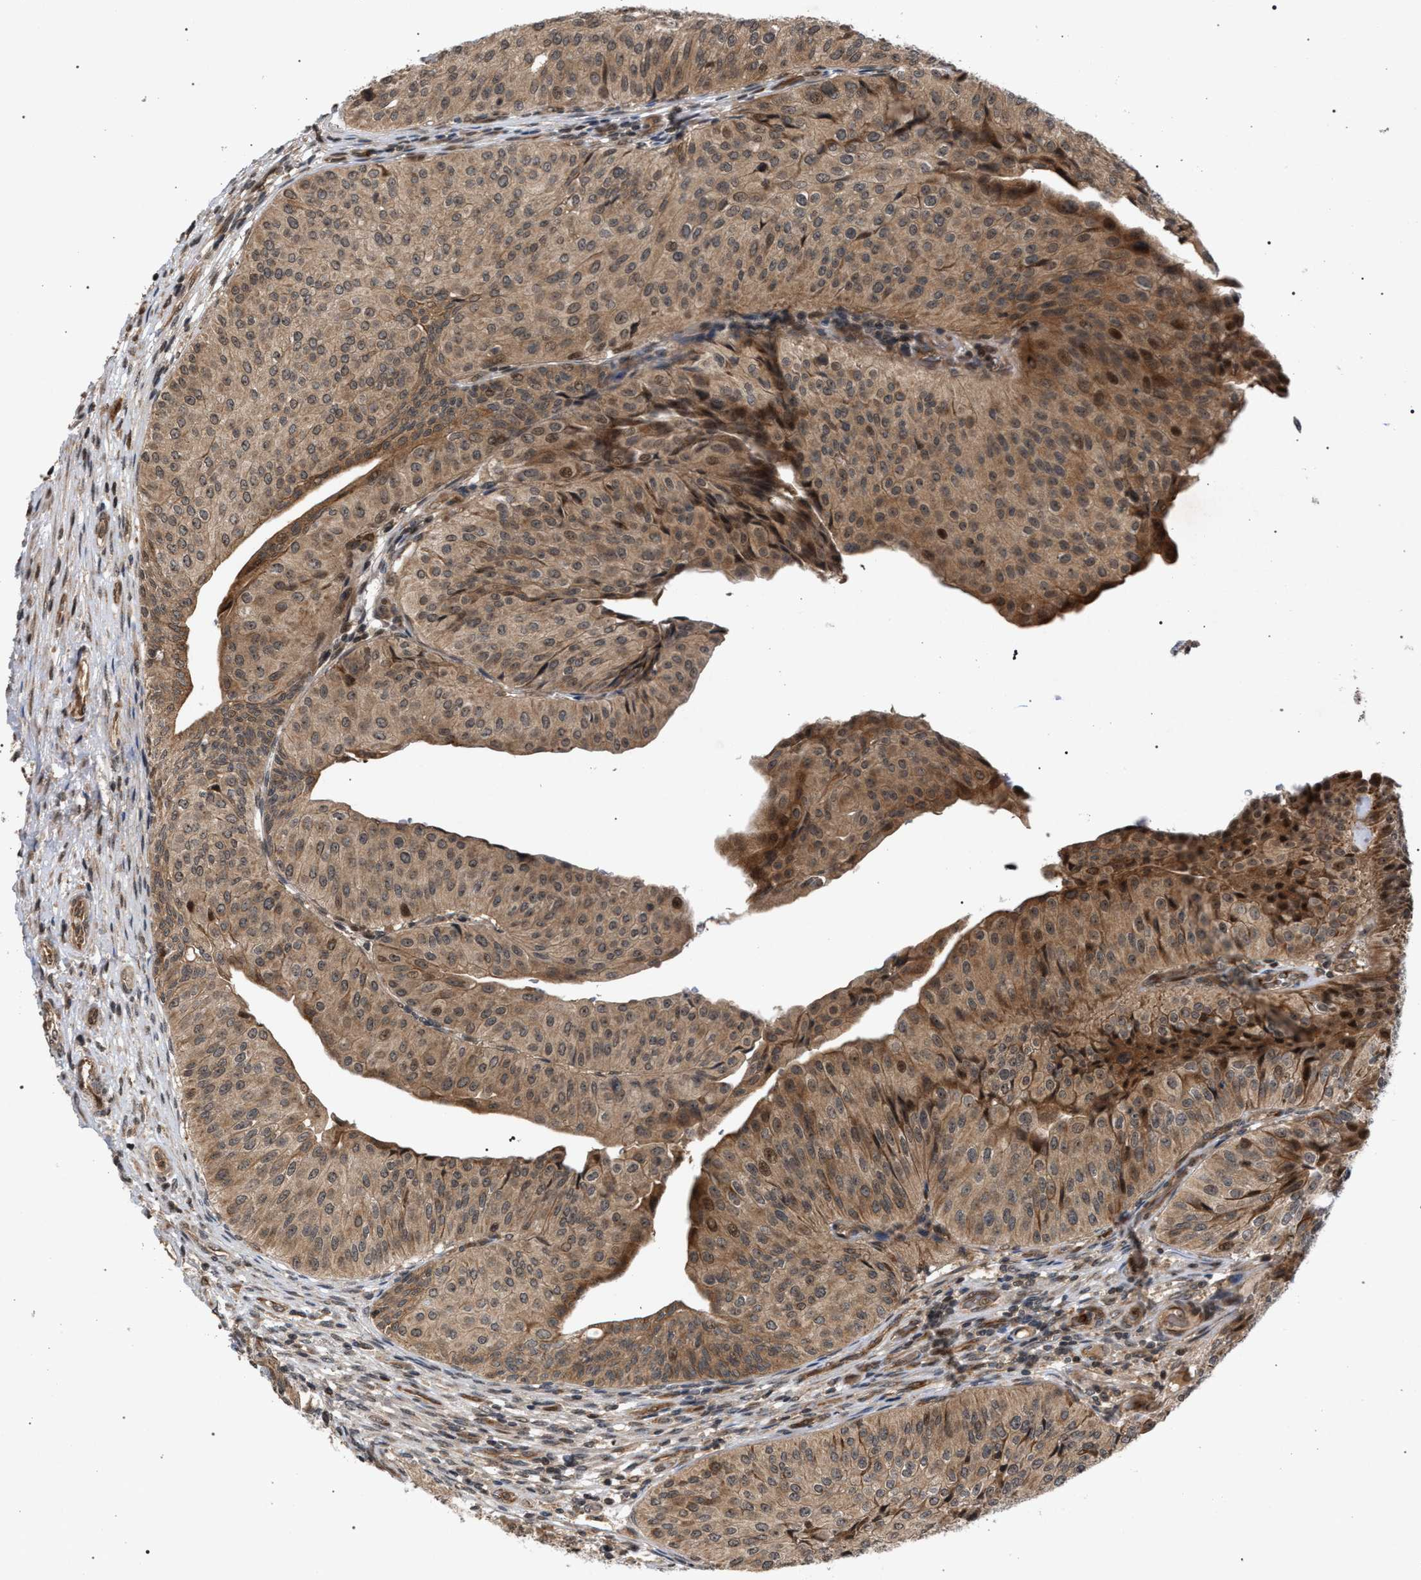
{"staining": {"intensity": "moderate", "quantity": "25%-75%", "location": "cytoplasmic/membranous"}, "tissue": "urothelial cancer", "cell_type": "Tumor cells", "image_type": "cancer", "snomed": [{"axis": "morphology", "description": "Urothelial carcinoma, Low grade"}, {"axis": "topography", "description": "Urinary bladder"}], "caption": "IHC histopathology image of neoplastic tissue: human low-grade urothelial carcinoma stained using IHC displays medium levels of moderate protein expression localized specifically in the cytoplasmic/membranous of tumor cells, appearing as a cytoplasmic/membranous brown color.", "gene": "IRAK4", "patient": {"sex": "male", "age": 67}}